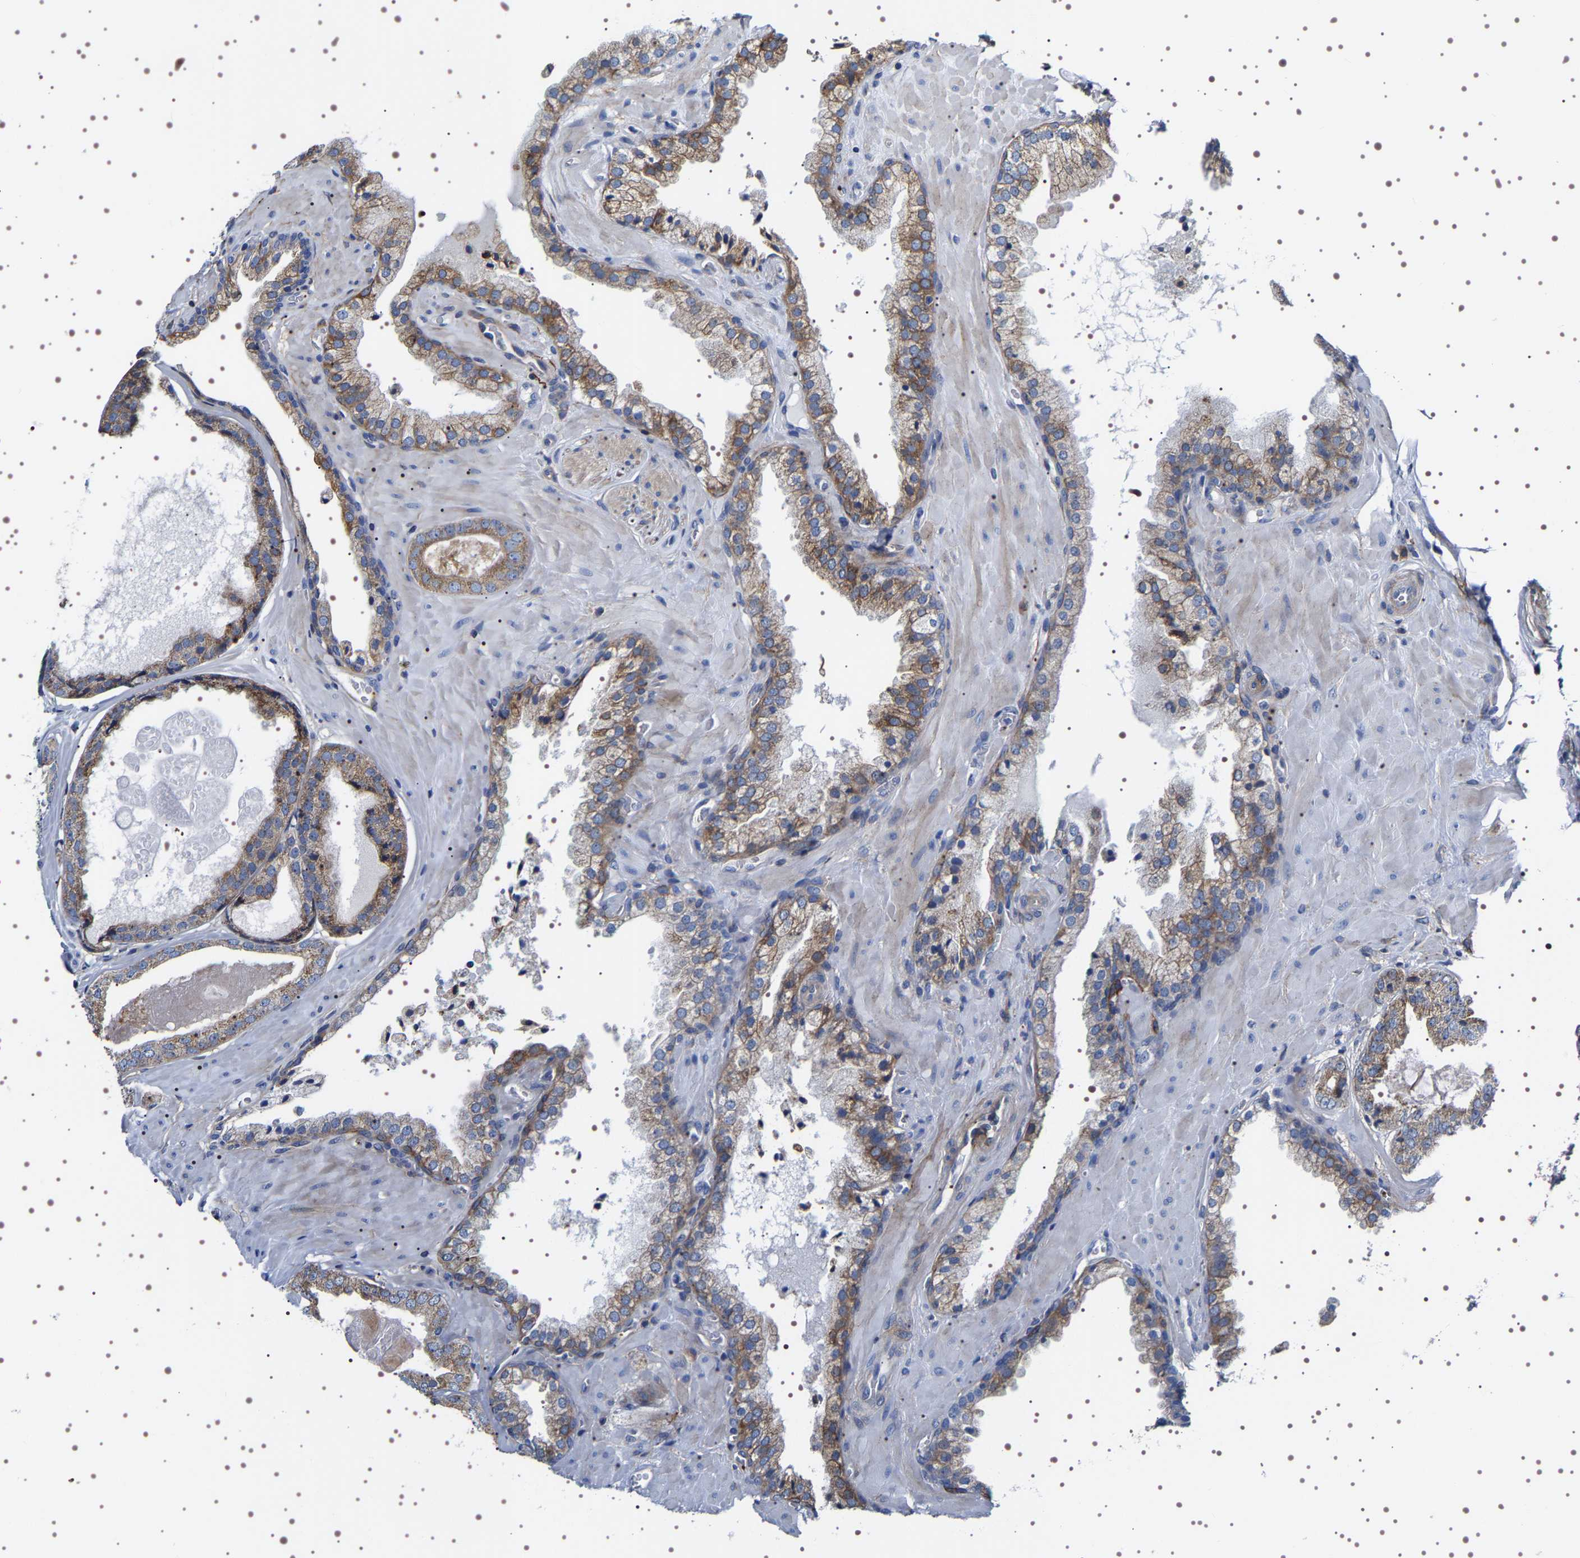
{"staining": {"intensity": "moderate", "quantity": ">75%", "location": "cytoplasmic/membranous"}, "tissue": "prostate cancer", "cell_type": "Tumor cells", "image_type": "cancer", "snomed": [{"axis": "morphology", "description": "Adenocarcinoma, Low grade"}, {"axis": "topography", "description": "Prostate"}], "caption": "Prostate cancer (adenocarcinoma (low-grade)) stained with a brown dye reveals moderate cytoplasmic/membranous positive staining in approximately >75% of tumor cells.", "gene": "SQLE", "patient": {"sex": "male", "age": 71}}